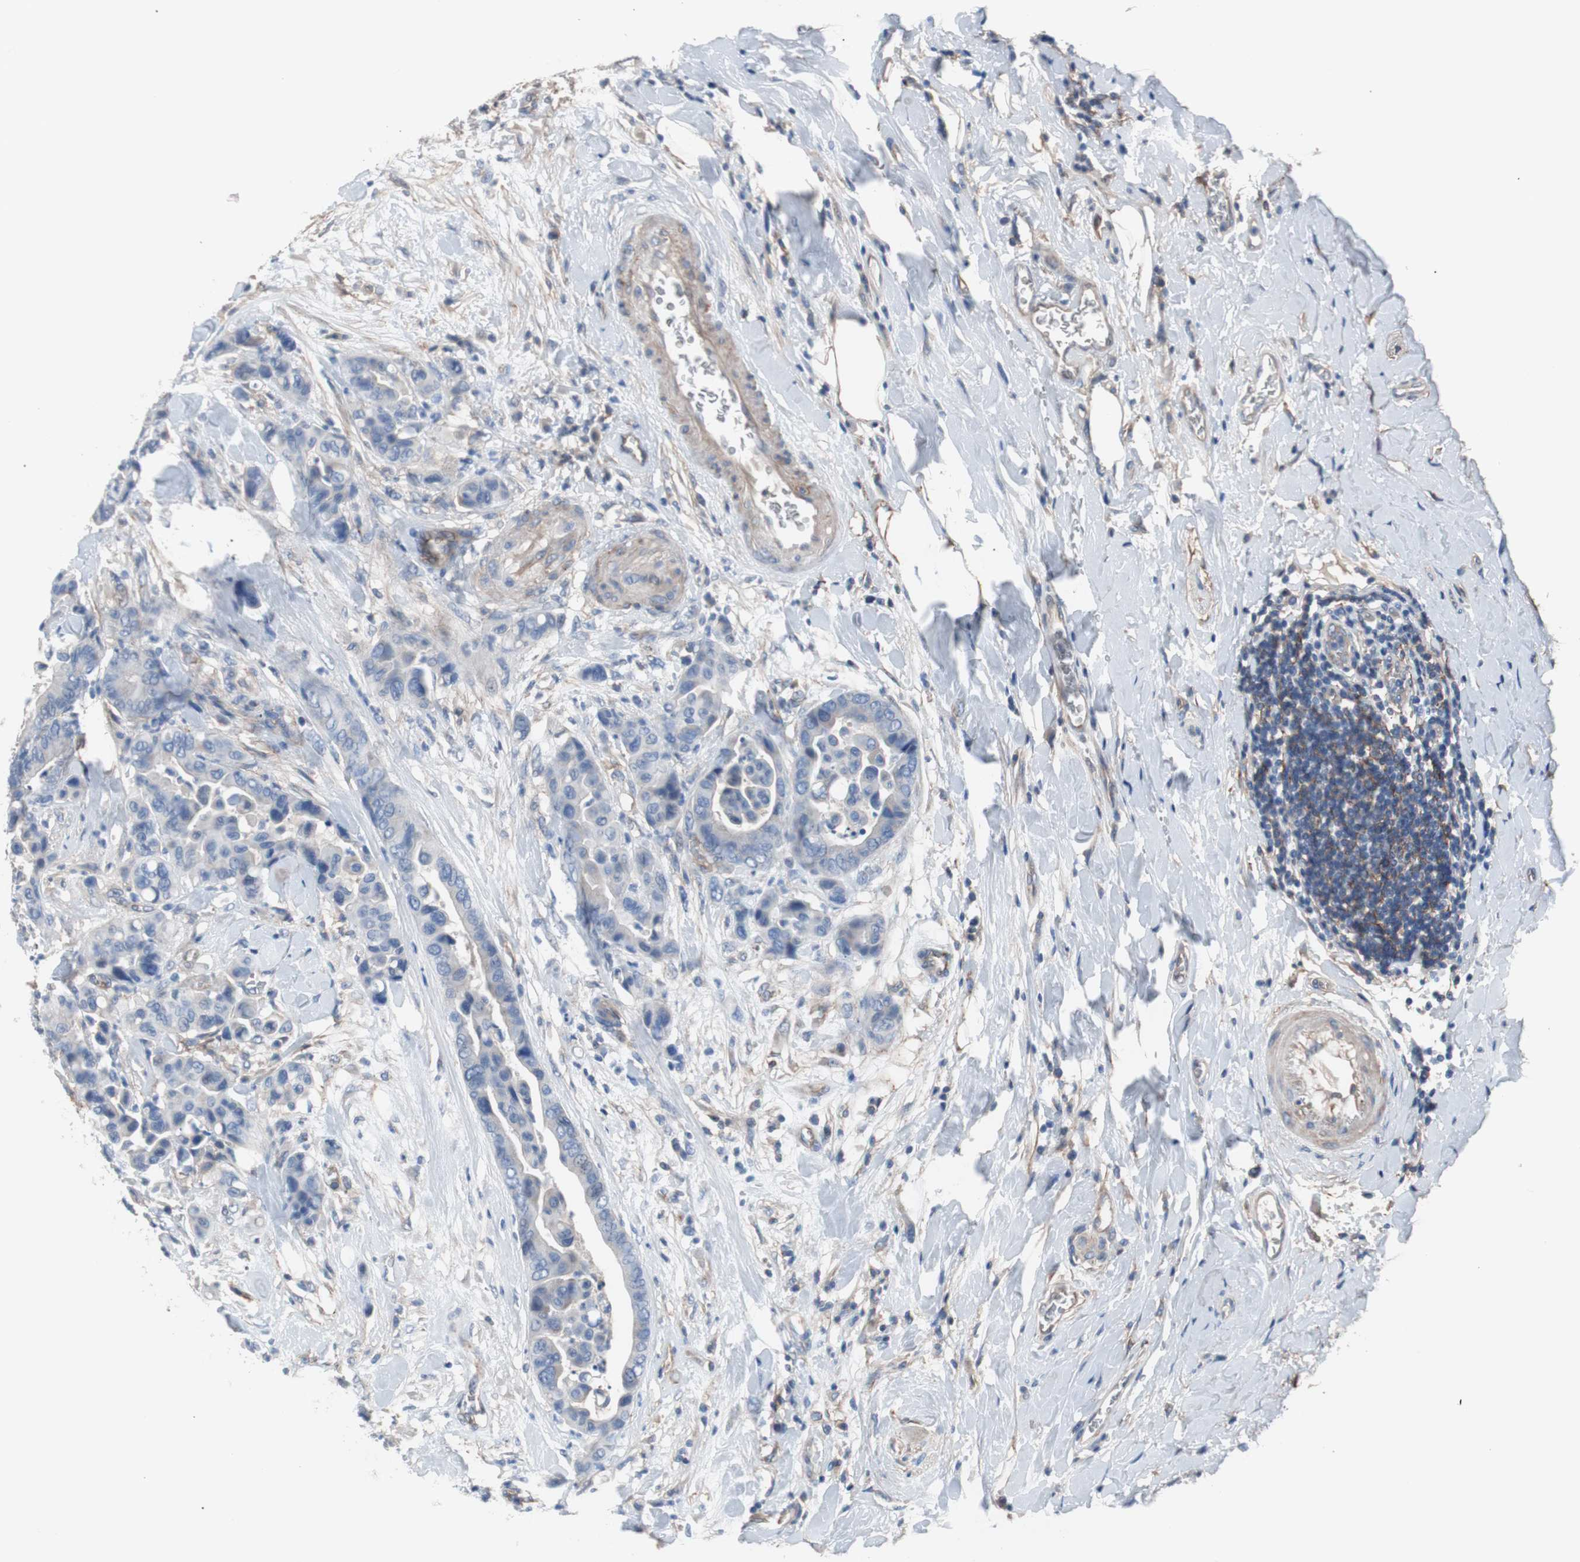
{"staining": {"intensity": "negative", "quantity": "none", "location": "none"}, "tissue": "colorectal cancer", "cell_type": "Tumor cells", "image_type": "cancer", "snomed": [{"axis": "morphology", "description": "Normal tissue, NOS"}, {"axis": "morphology", "description": "Adenocarcinoma, NOS"}, {"axis": "topography", "description": "Colon"}], "caption": "Protein analysis of colorectal cancer (adenocarcinoma) exhibits no significant positivity in tumor cells. (DAB immunohistochemistry (IHC), high magnification).", "gene": "CD81", "patient": {"sex": "male", "age": 82}}